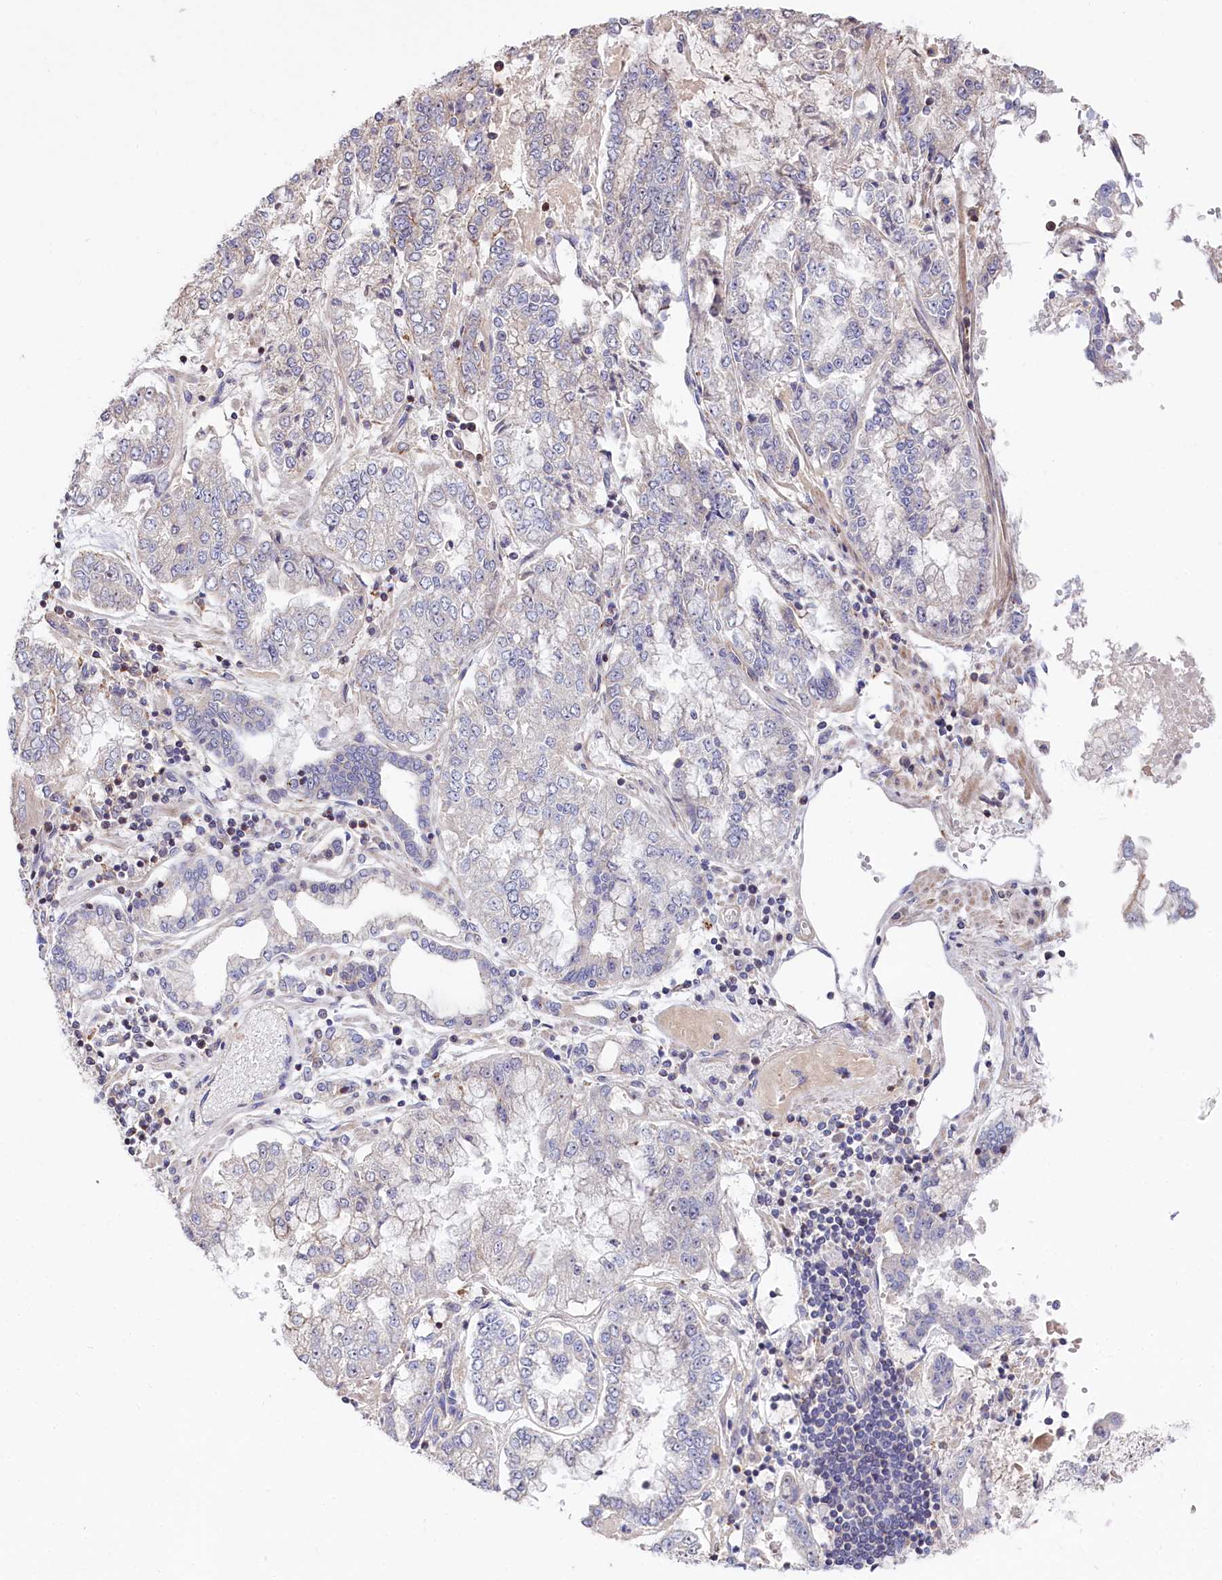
{"staining": {"intensity": "negative", "quantity": "none", "location": "none"}, "tissue": "stomach cancer", "cell_type": "Tumor cells", "image_type": "cancer", "snomed": [{"axis": "morphology", "description": "Adenocarcinoma, NOS"}, {"axis": "topography", "description": "Stomach"}], "caption": "Tumor cells show no significant protein expression in adenocarcinoma (stomach).", "gene": "RPUSD3", "patient": {"sex": "male", "age": 76}}